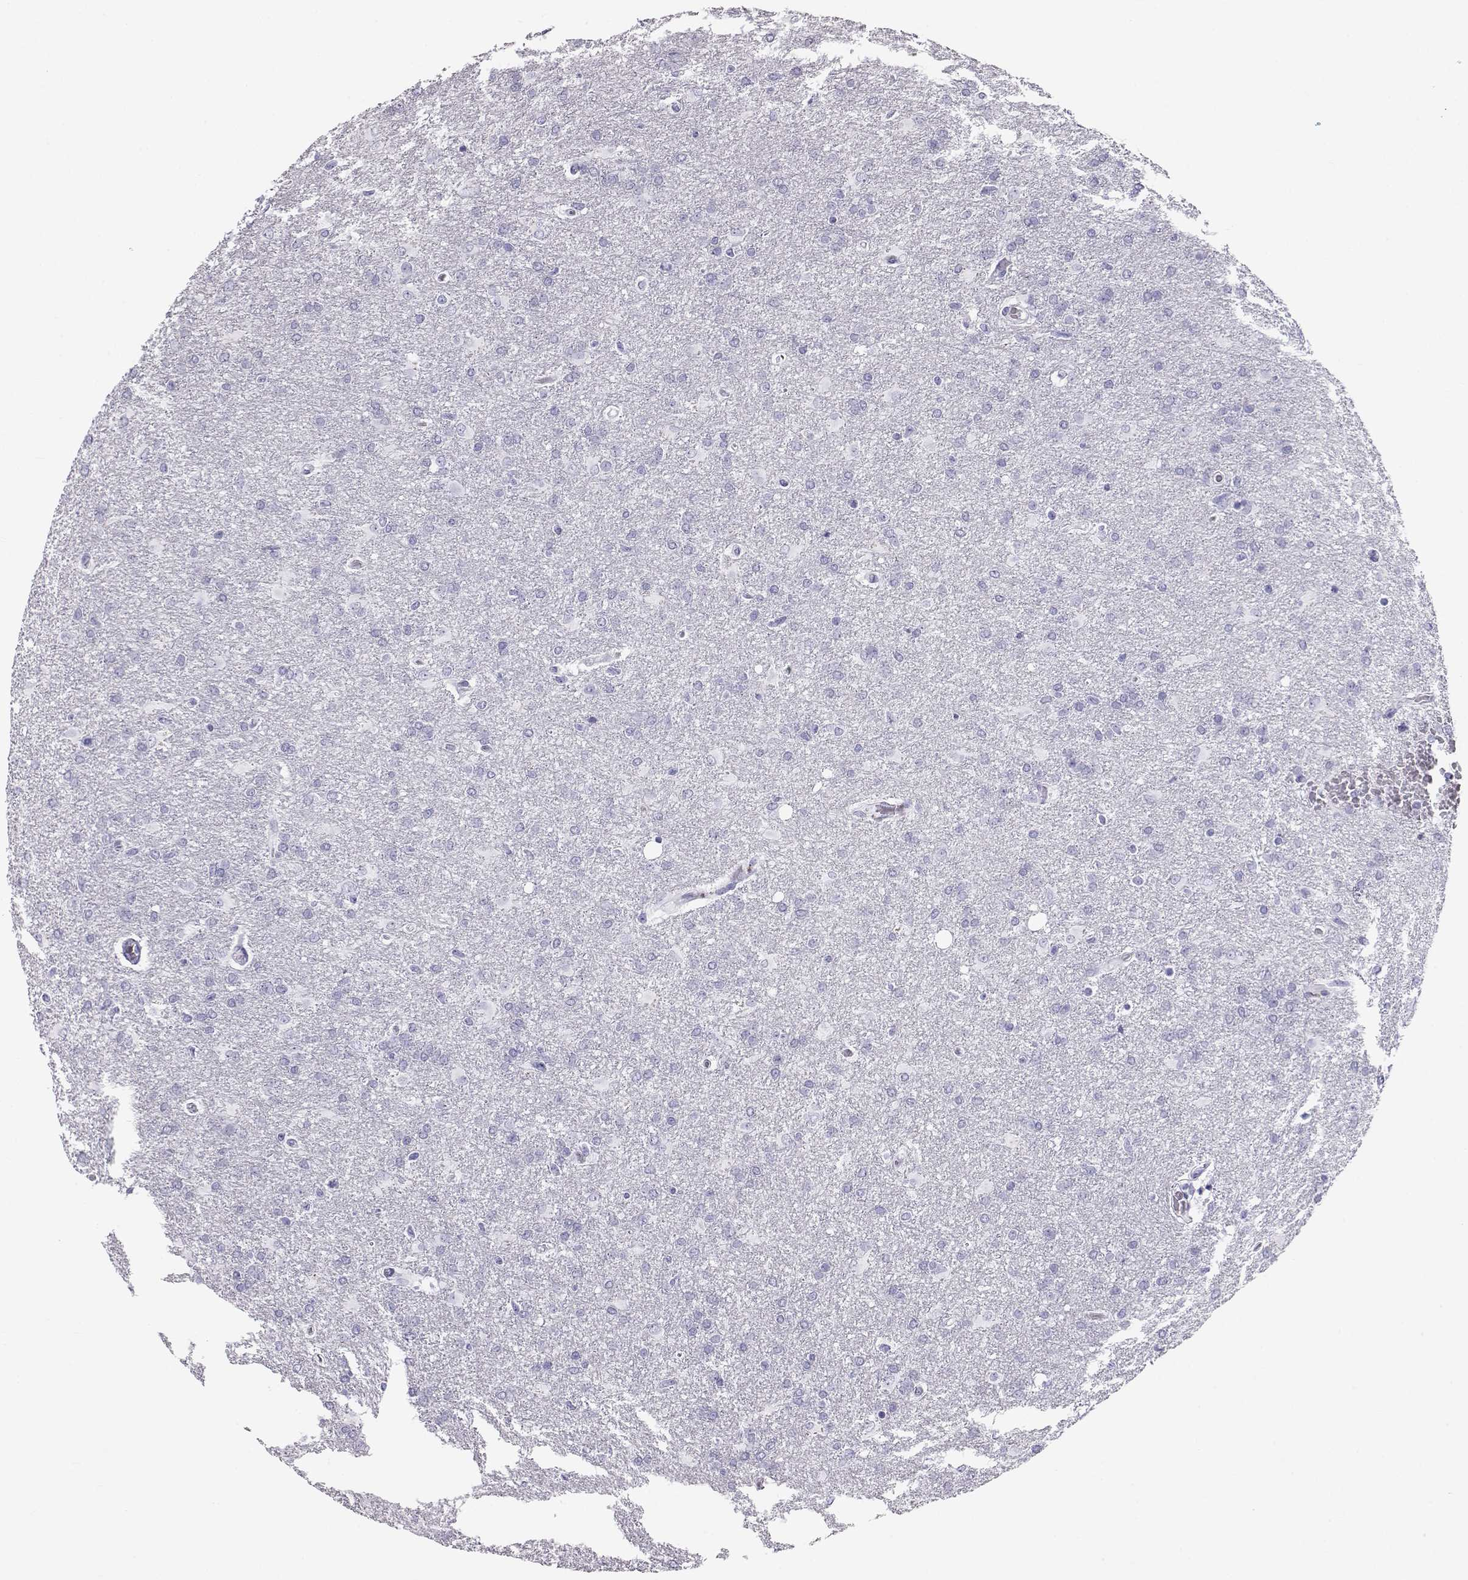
{"staining": {"intensity": "negative", "quantity": "none", "location": "none"}, "tissue": "glioma", "cell_type": "Tumor cells", "image_type": "cancer", "snomed": [{"axis": "morphology", "description": "Glioma, malignant, High grade"}, {"axis": "topography", "description": "Brain"}], "caption": "High magnification brightfield microscopy of malignant high-grade glioma stained with DAB (brown) and counterstained with hematoxylin (blue): tumor cells show no significant staining. (Stains: DAB IHC with hematoxylin counter stain, Microscopy: brightfield microscopy at high magnification).", "gene": "RD3", "patient": {"sex": "male", "age": 68}}